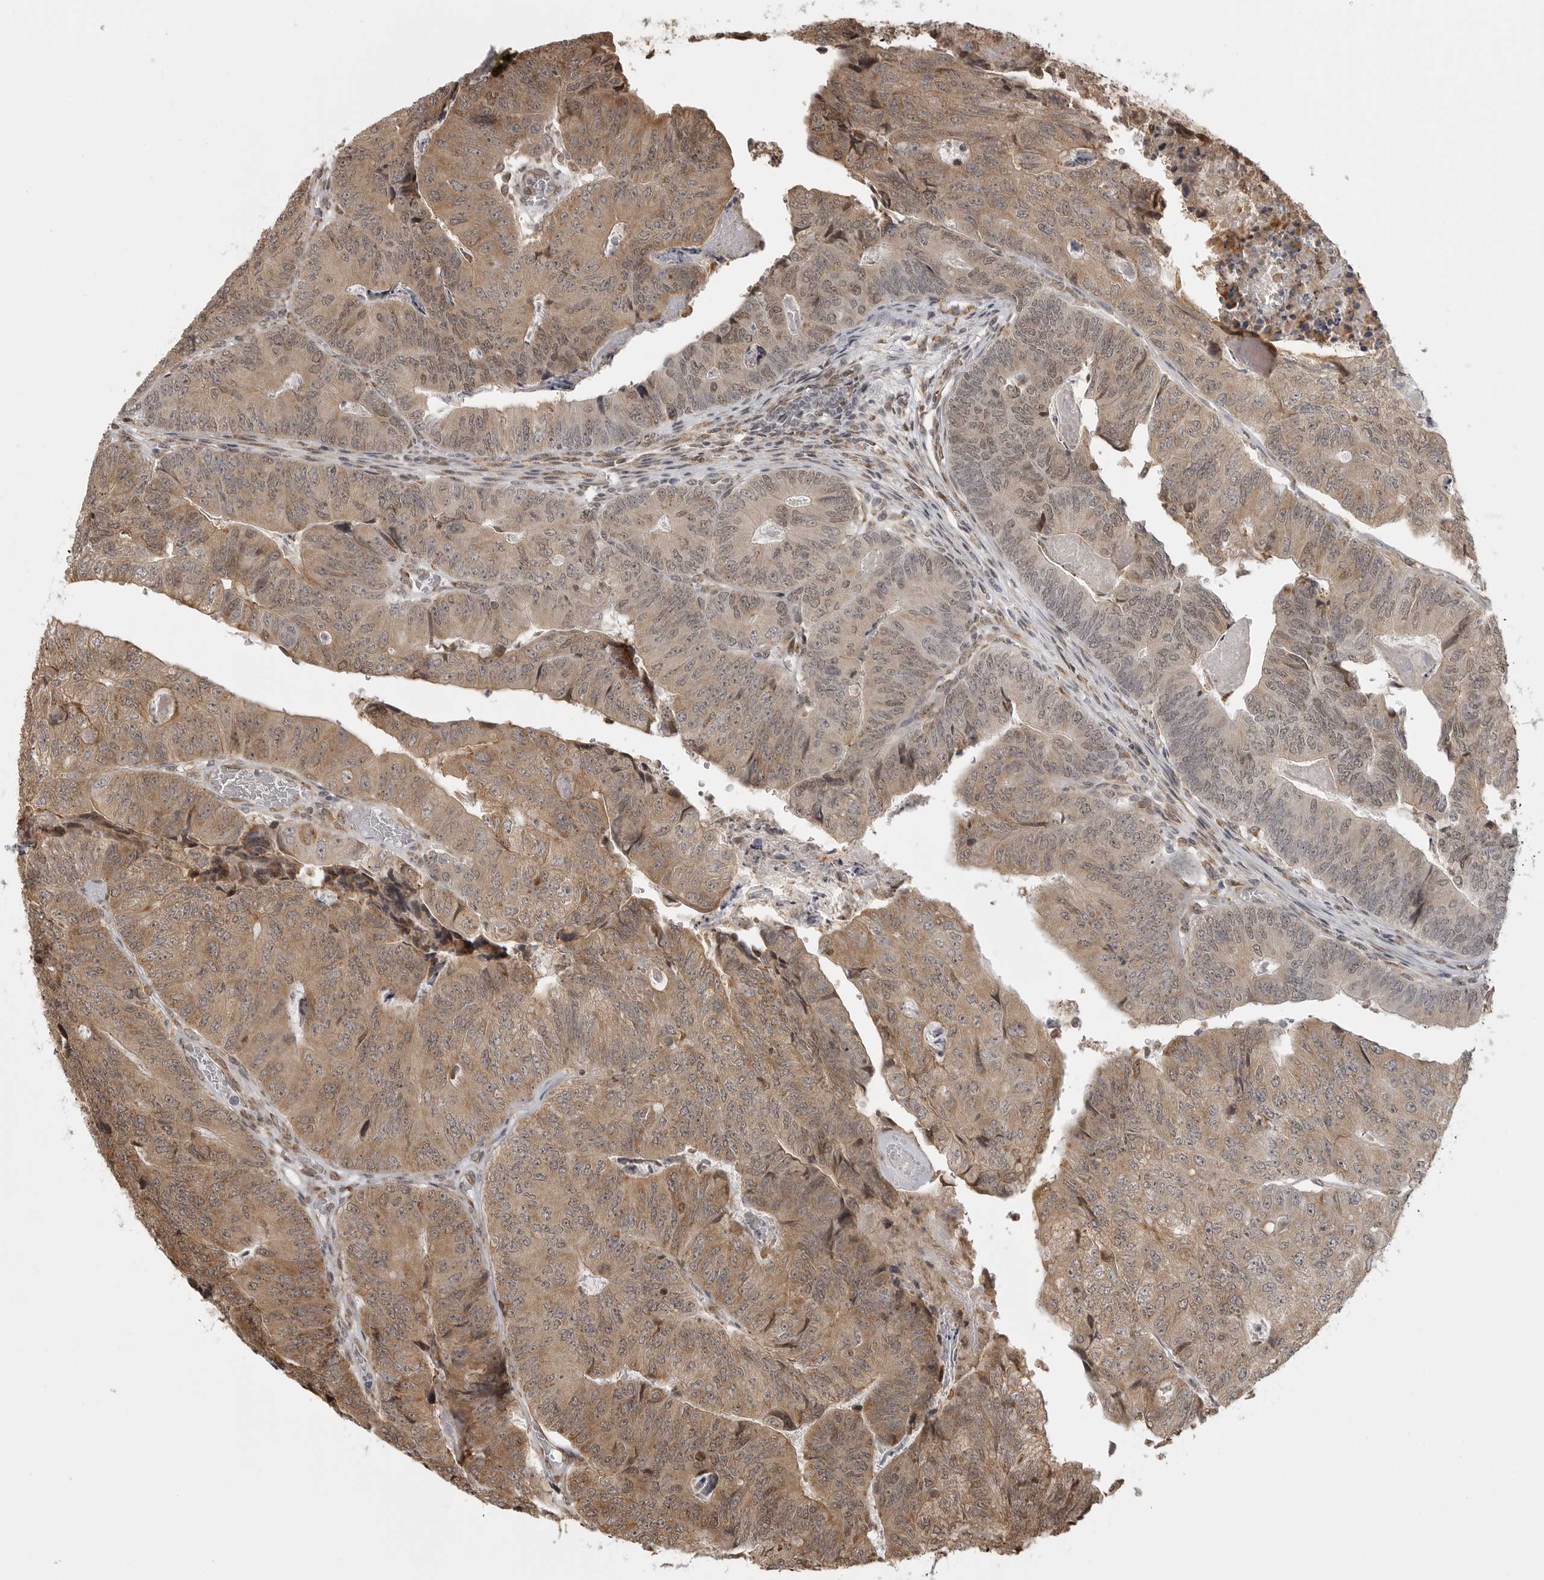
{"staining": {"intensity": "moderate", "quantity": ">75%", "location": "cytoplasmic/membranous,nuclear"}, "tissue": "colorectal cancer", "cell_type": "Tumor cells", "image_type": "cancer", "snomed": [{"axis": "morphology", "description": "Adenocarcinoma, NOS"}, {"axis": "topography", "description": "Colon"}], "caption": "Human colorectal adenocarcinoma stained with a brown dye exhibits moderate cytoplasmic/membranous and nuclear positive staining in about >75% of tumor cells.", "gene": "ISG20L2", "patient": {"sex": "female", "age": 67}}